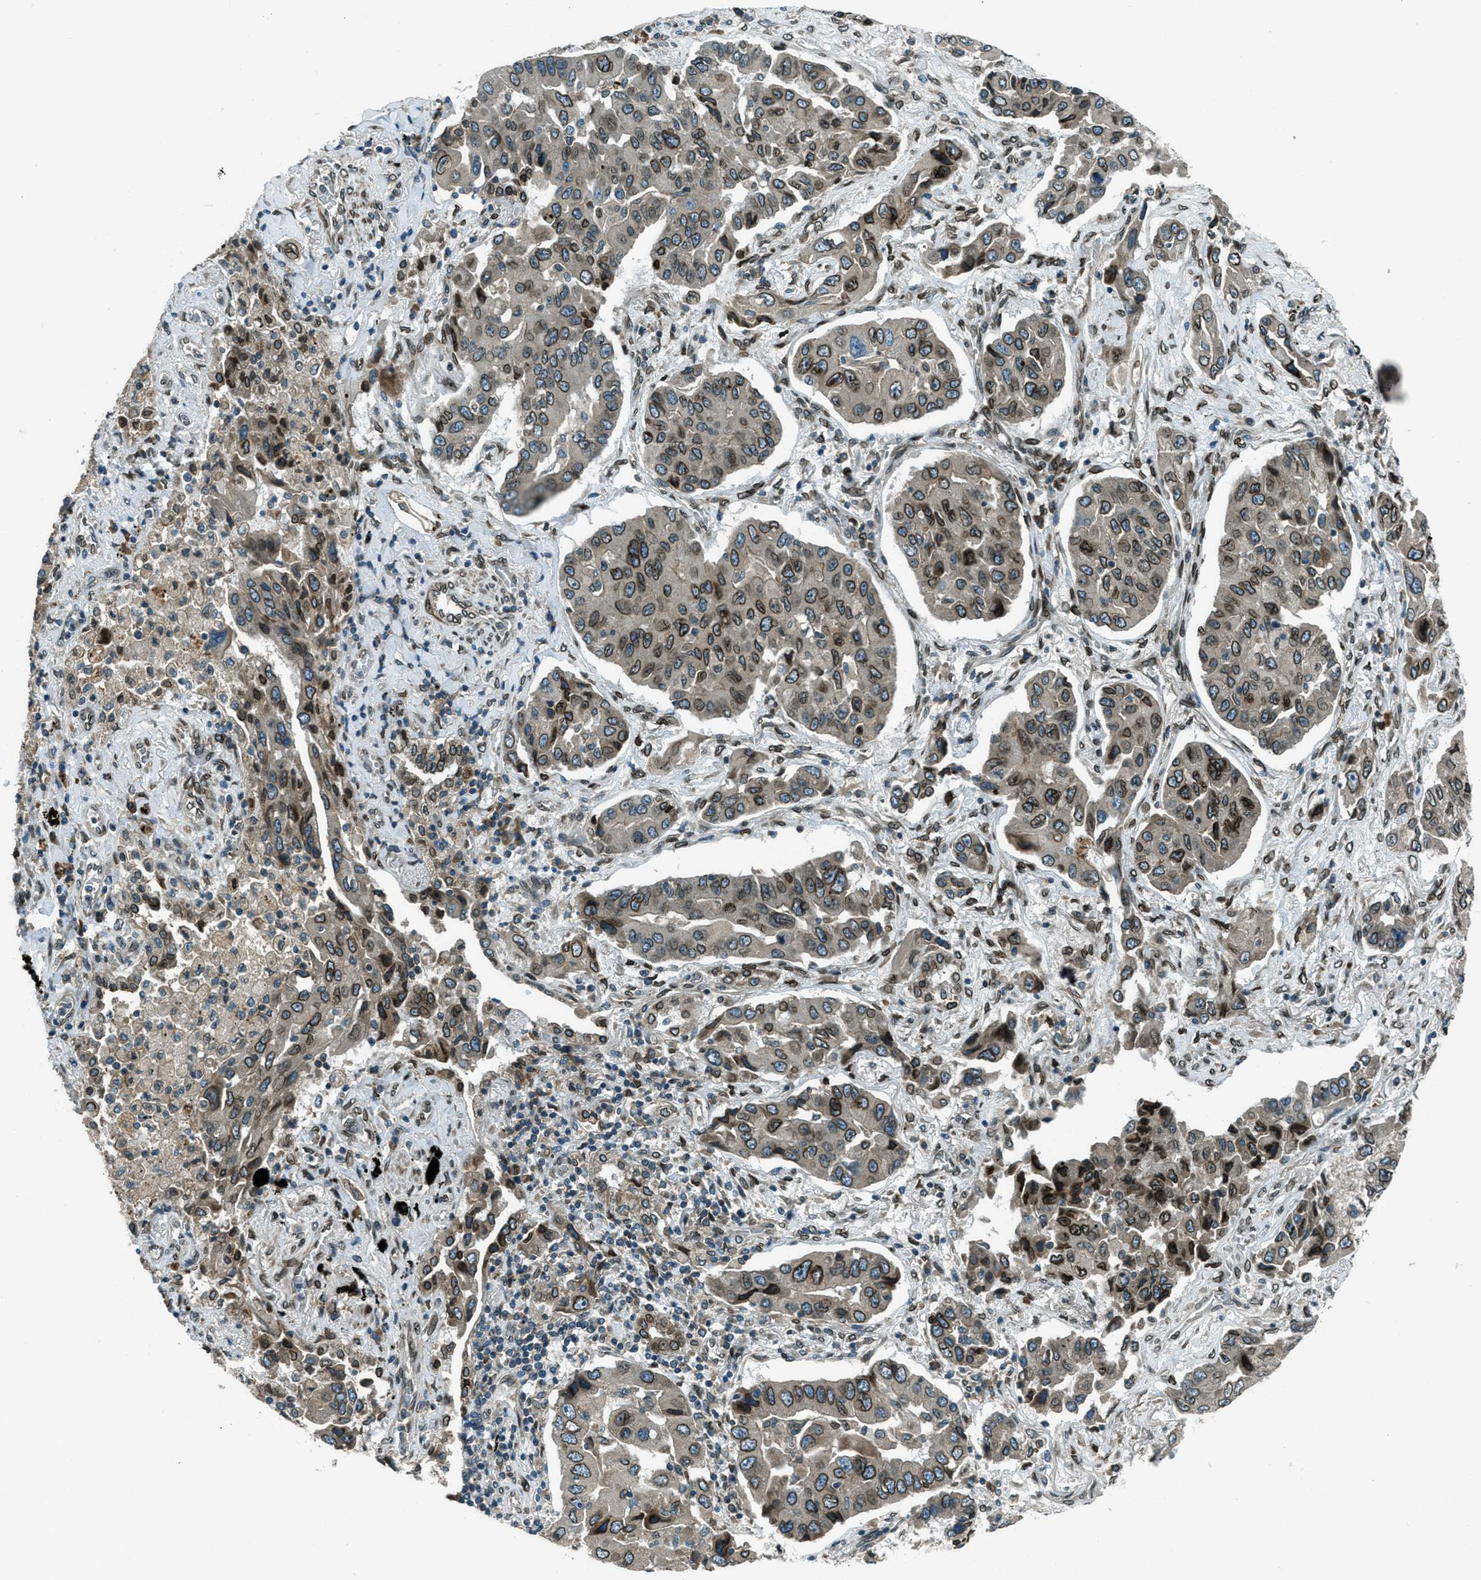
{"staining": {"intensity": "moderate", "quantity": ">75%", "location": "cytoplasmic/membranous,nuclear"}, "tissue": "lung cancer", "cell_type": "Tumor cells", "image_type": "cancer", "snomed": [{"axis": "morphology", "description": "Adenocarcinoma, NOS"}, {"axis": "topography", "description": "Lung"}], "caption": "IHC of lung adenocarcinoma displays medium levels of moderate cytoplasmic/membranous and nuclear positivity in approximately >75% of tumor cells. Nuclei are stained in blue.", "gene": "LEMD2", "patient": {"sex": "female", "age": 65}}